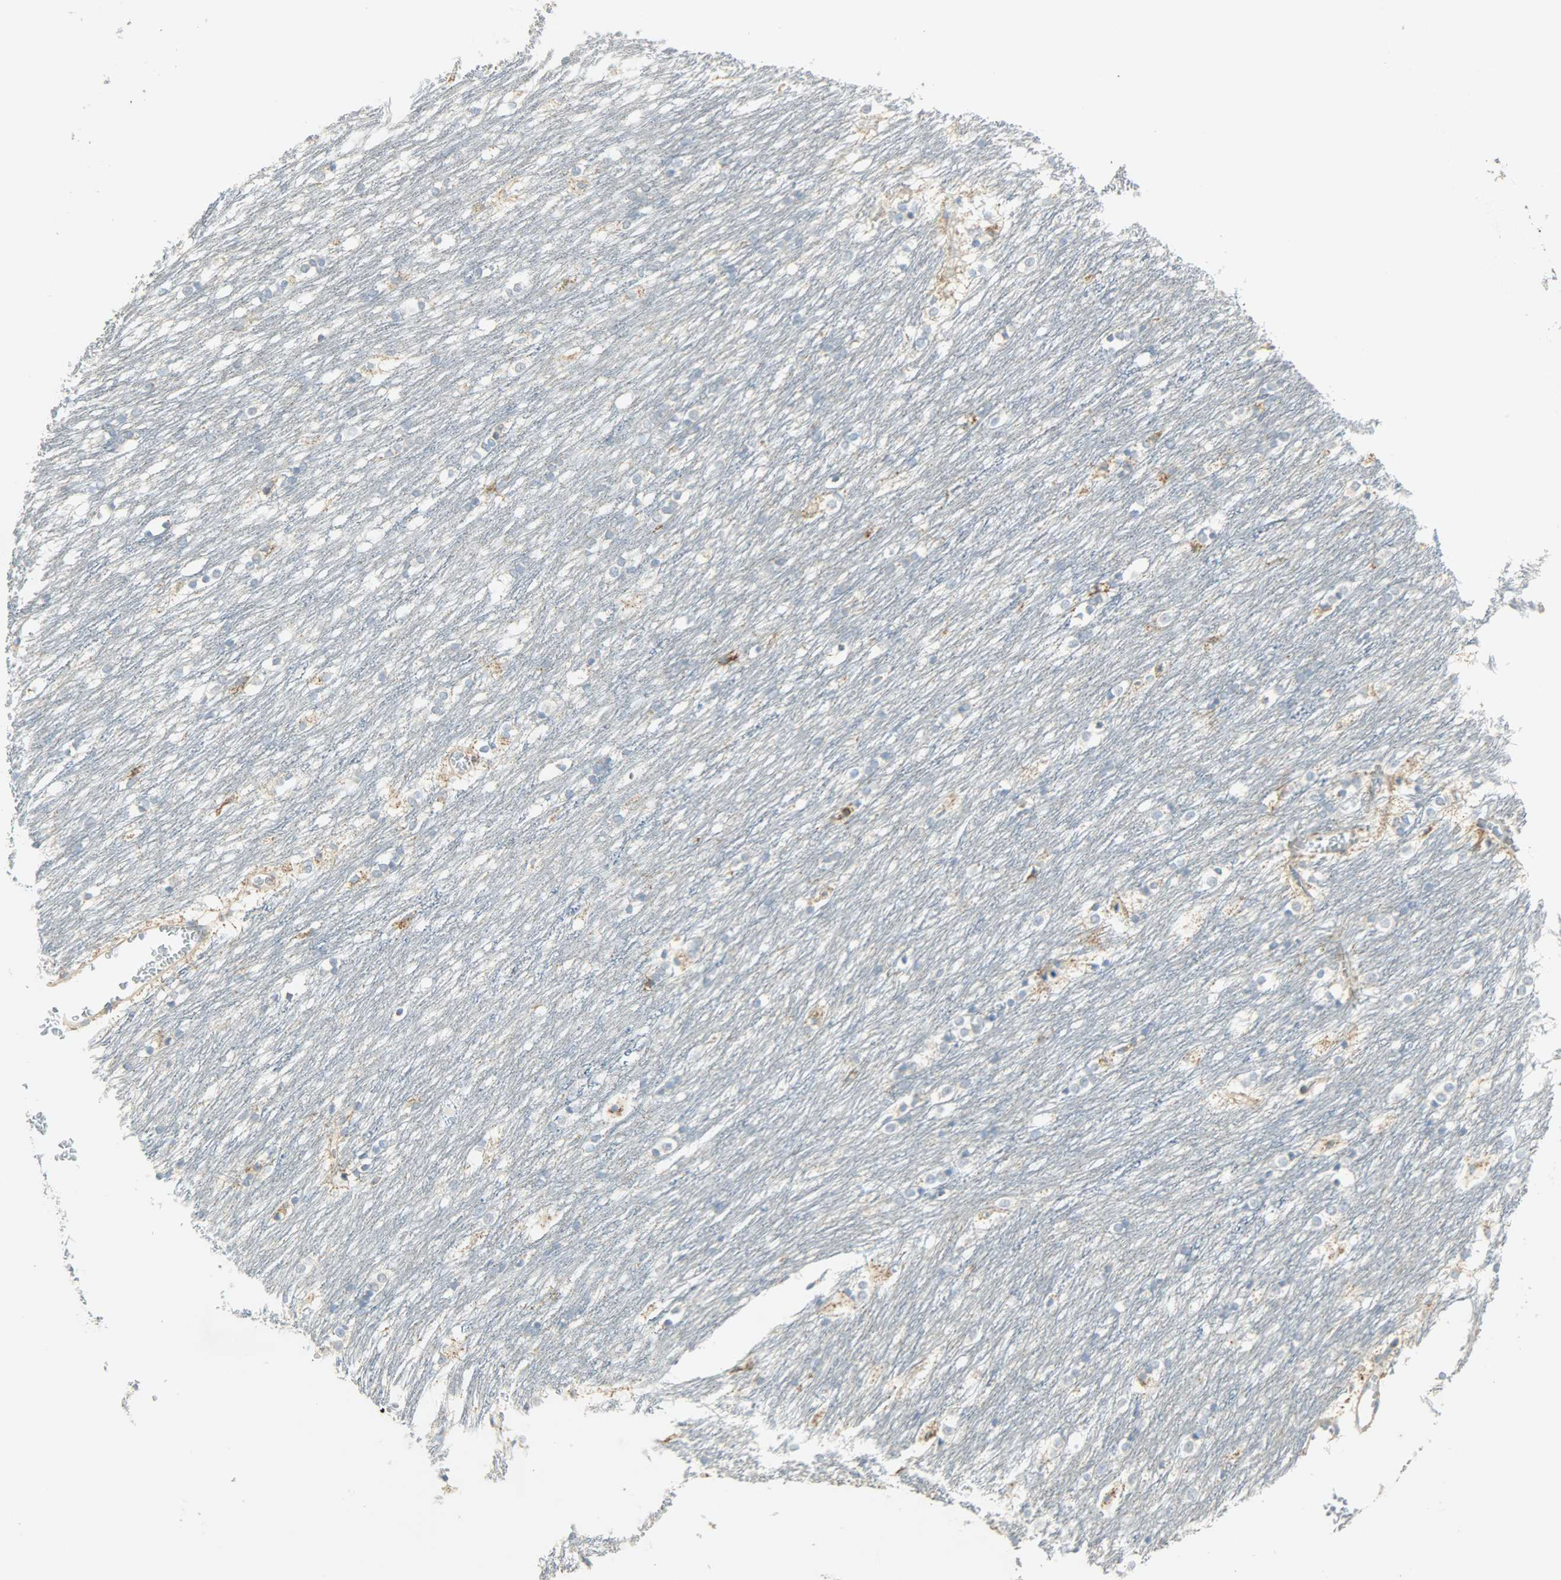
{"staining": {"intensity": "moderate", "quantity": "<25%", "location": "cytoplasmic/membranous"}, "tissue": "caudate", "cell_type": "Glial cells", "image_type": "normal", "snomed": [{"axis": "morphology", "description": "Normal tissue, NOS"}, {"axis": "topography", "description": "Lateral ventricle wall"}], "caption": "DAB immunohistochemical staining of benign caudate exhibits moderate cytoplasmic/membranous protein expression in approximately <25% of glial cells. Using DAB (brown) and hematoxylin (blue) stains, captured at high magnification using brightfield microscopy.", "gene": "NNT", "patient": {"sex": "female", "age": 19}}